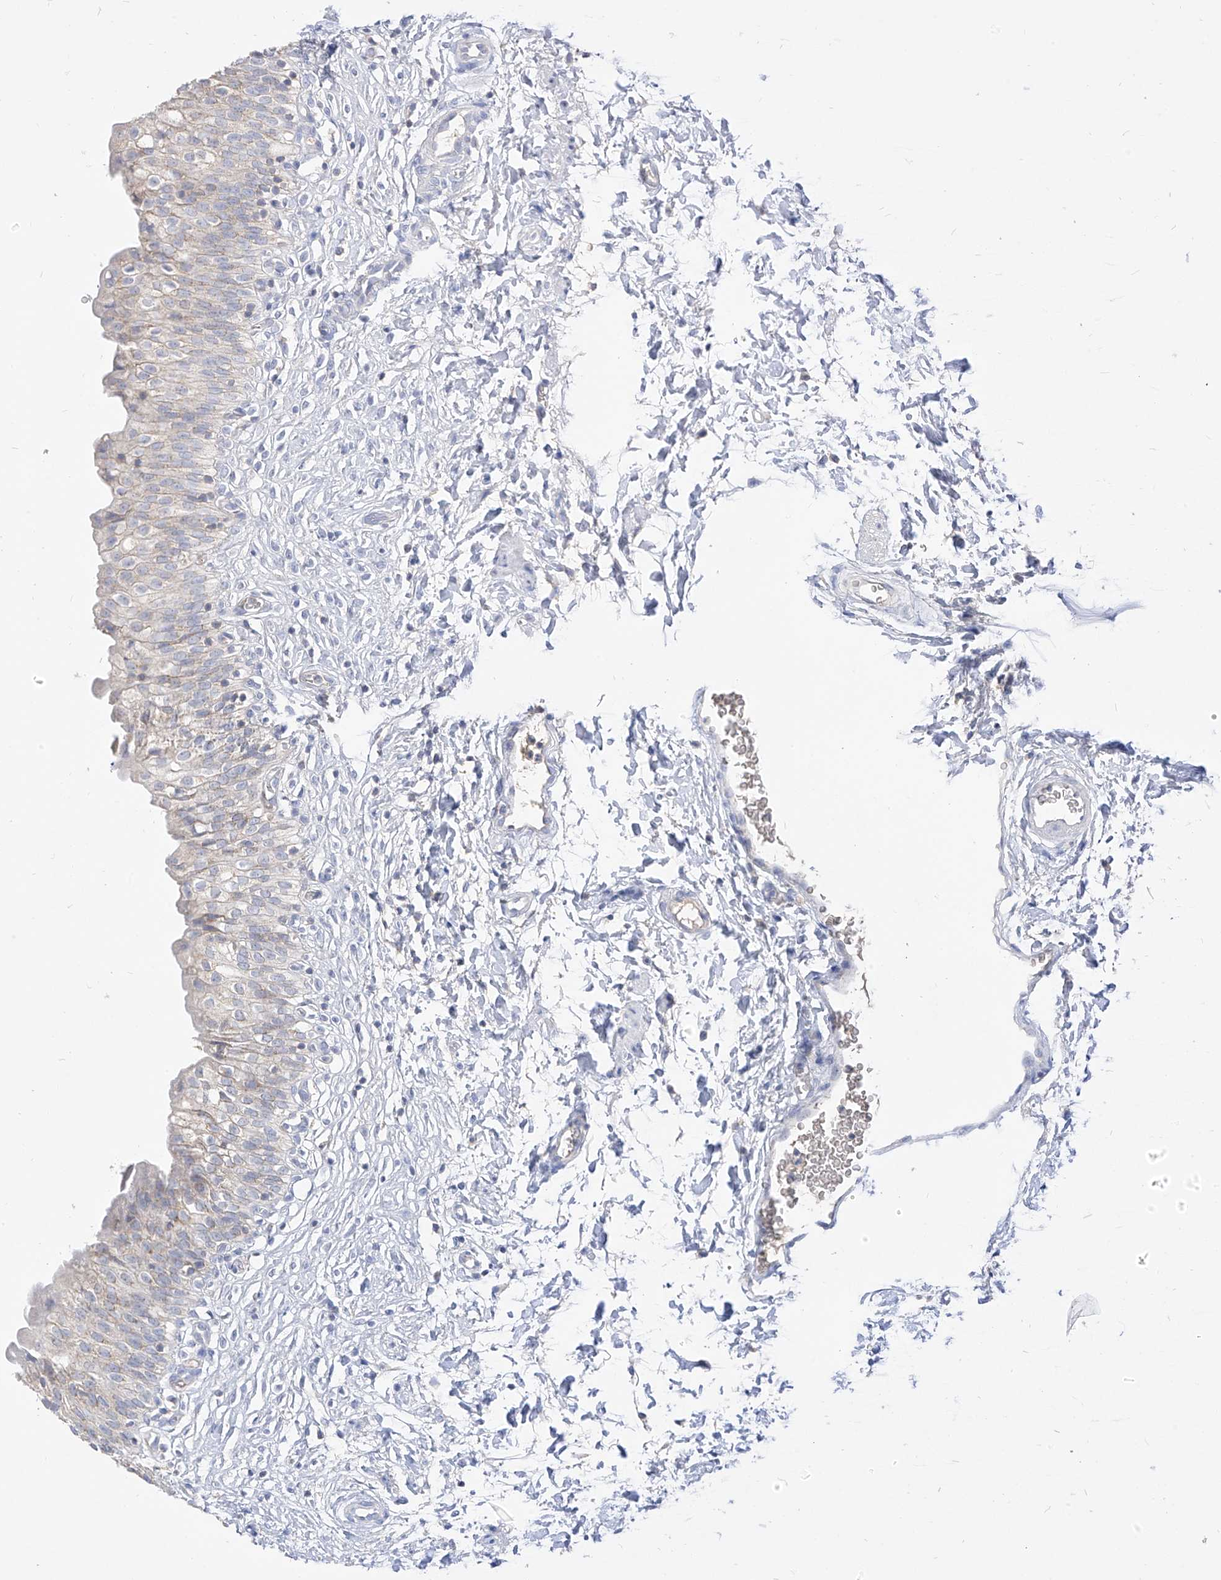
{"staining": {"intensity": "weak", "quantity": "<25%", "location": "cytoplasmic/membranous"}, "tissue": "urinary bladder", "cell_type": "Urothelial cells", "image_type": "normal", "snomed": [{"axis": "morphology", "description": "Normal tissue, NOS"}, {"axis": "topography", "description": "Urinary bladder"}], "caption": "Immunohistochemistry (IHC) histopathology image of benign urinary bladder: urinary bladder stained with DAB displays no significant protein positivity in urothelial cells.", "gene": "RASA2", "patient": {"sex": "male", "age": 55}}